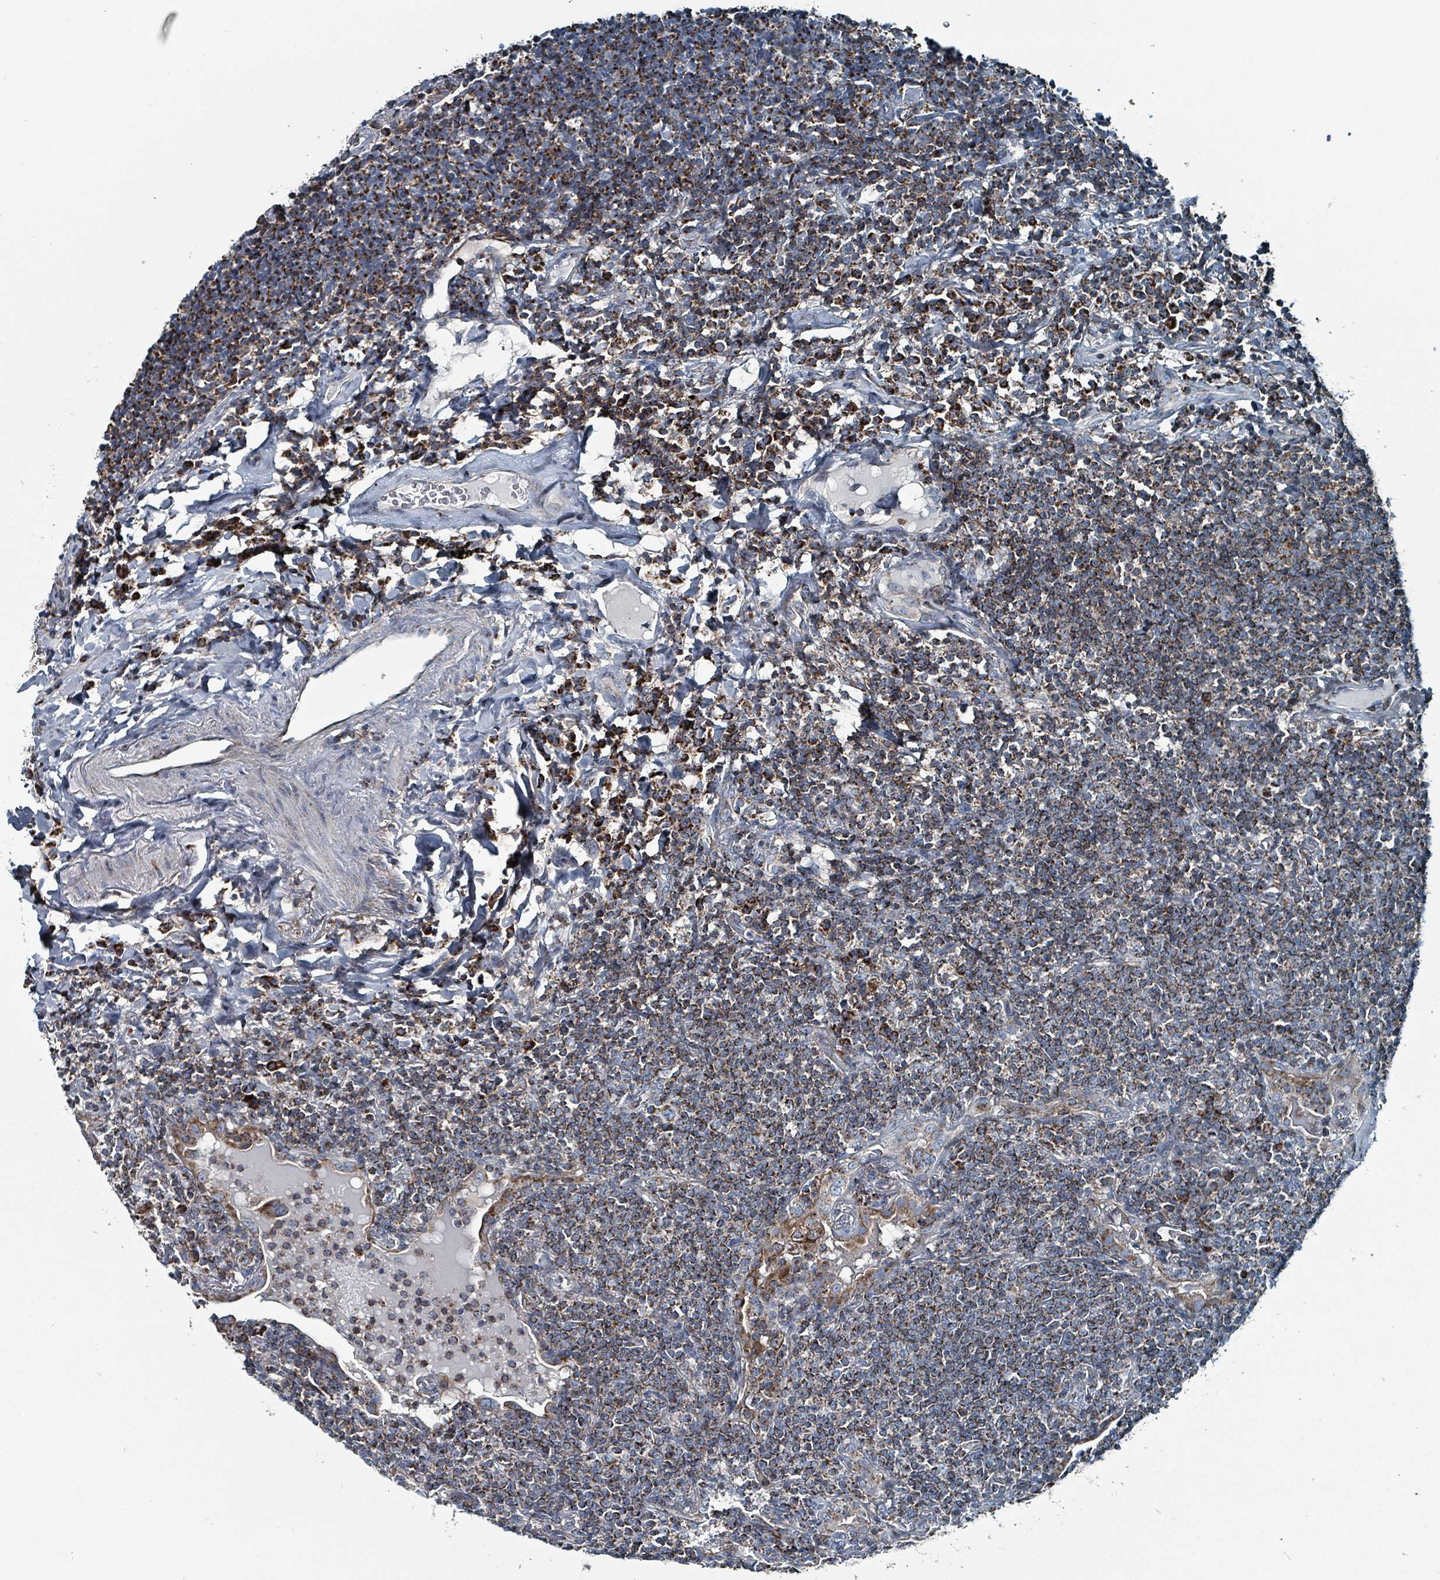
{"staining": {"intensity": "moderate", "quantity": ">75%", "location": "cytoplasmic/membranous"}, "tissue": "lymphoma", "cell_type": "Tumor cells", "image_type": "cancer", "snomed": [{"axis": "morphology", "description": "Malignant lymphoma, non-Hodgkin's type, Low grade"}, {"axis": "topography", "description": "Lung"}], "caption": "About >75% of tumor cells in human malignant lymphoma, non-Hodgkin's type (low-grade) exhibit moderate cytoplasmic/membranous protein expression as visualized by brown immunohistochemical staining.", "gene": "ABHD18", "patient": {"sex": "female", "age": 71}}